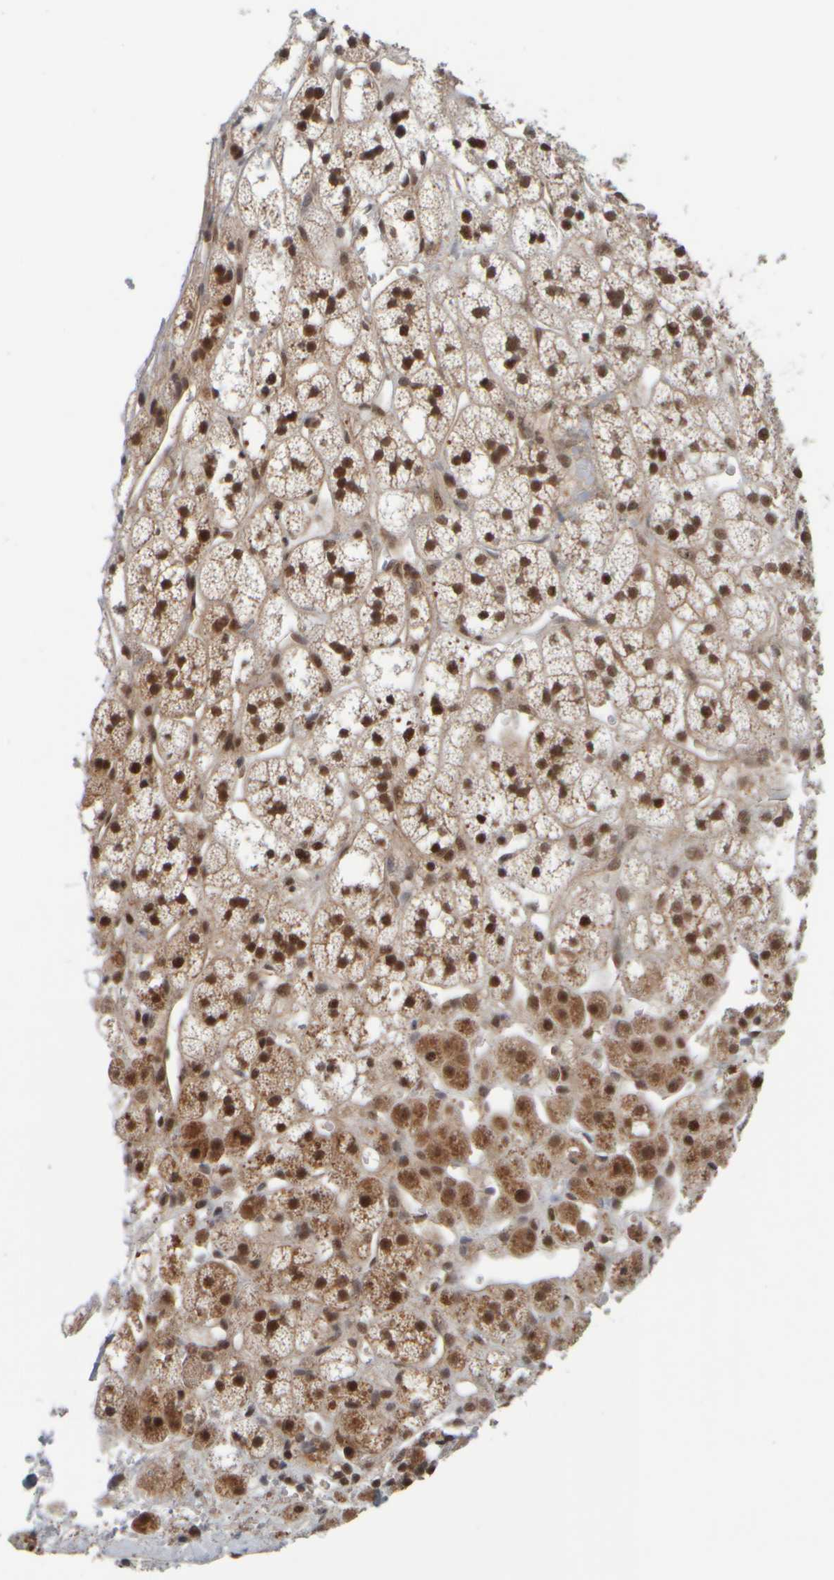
{"staining": {"intensity": "moderate", "quantity": ">75%", "location": "cytoplasmic/membranous,nuclear"}, "tissue": "adrenal gland", "cell_type": "Glandular cells", "image_type": "normal", "snomed": [{"axis": "morphology", "description": "Normal tissue, NOS"}, {"axis": "topography", "description": "Adrenal gland"}], "caption": "Human adrenal gland stained with a brown dye exhibits moderate cytoplasmic/membranous,nuclear positive positivity in about >75% of glandular cells.", "gene": "SYNRG", "patient": {"sex": "male", "age": 56}}